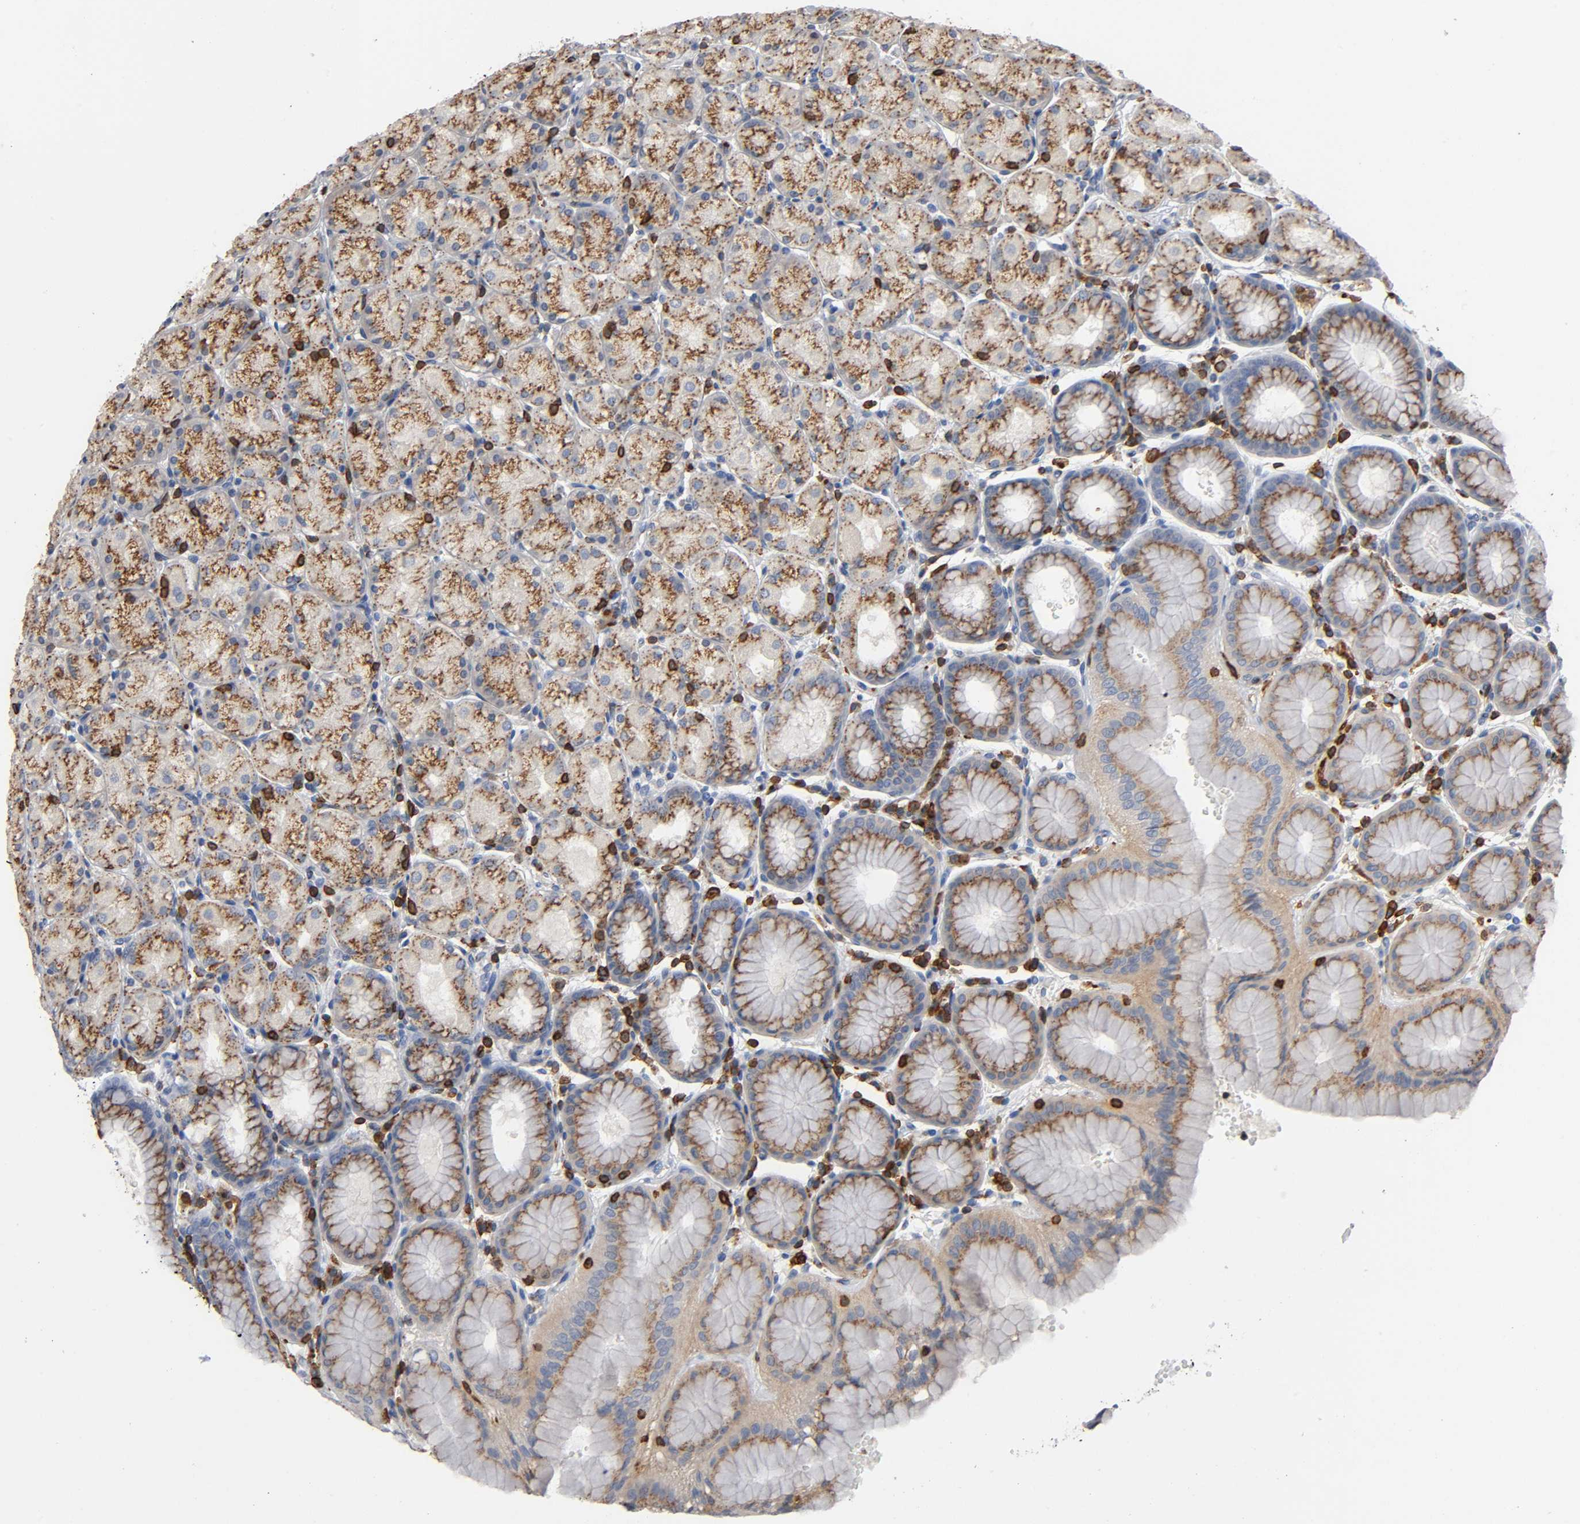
{"staining": {"intensity": "strong", "quantity": ">75%", "location": "cytoplasmic/membranous"}, "tissue": "stomach", "cell_type": "Glandular cells", "image_type": "normal", "snomed": [{"axis": "morphology", "description": "Normal tissue, NOS"}, {"axis": "topography", "description": "Stomach, upper"}, {"axis": "topography", "description": "Stomach"}], "caption": "An immunohistochemistry histopathology image of normal tissue is shown. Protein staining in brown shows strong cytoplasmic/membranous positivity in stomach within glandular cells.", "gene": "CAPN10", "patient": {"sex": "male", "age": 76}}